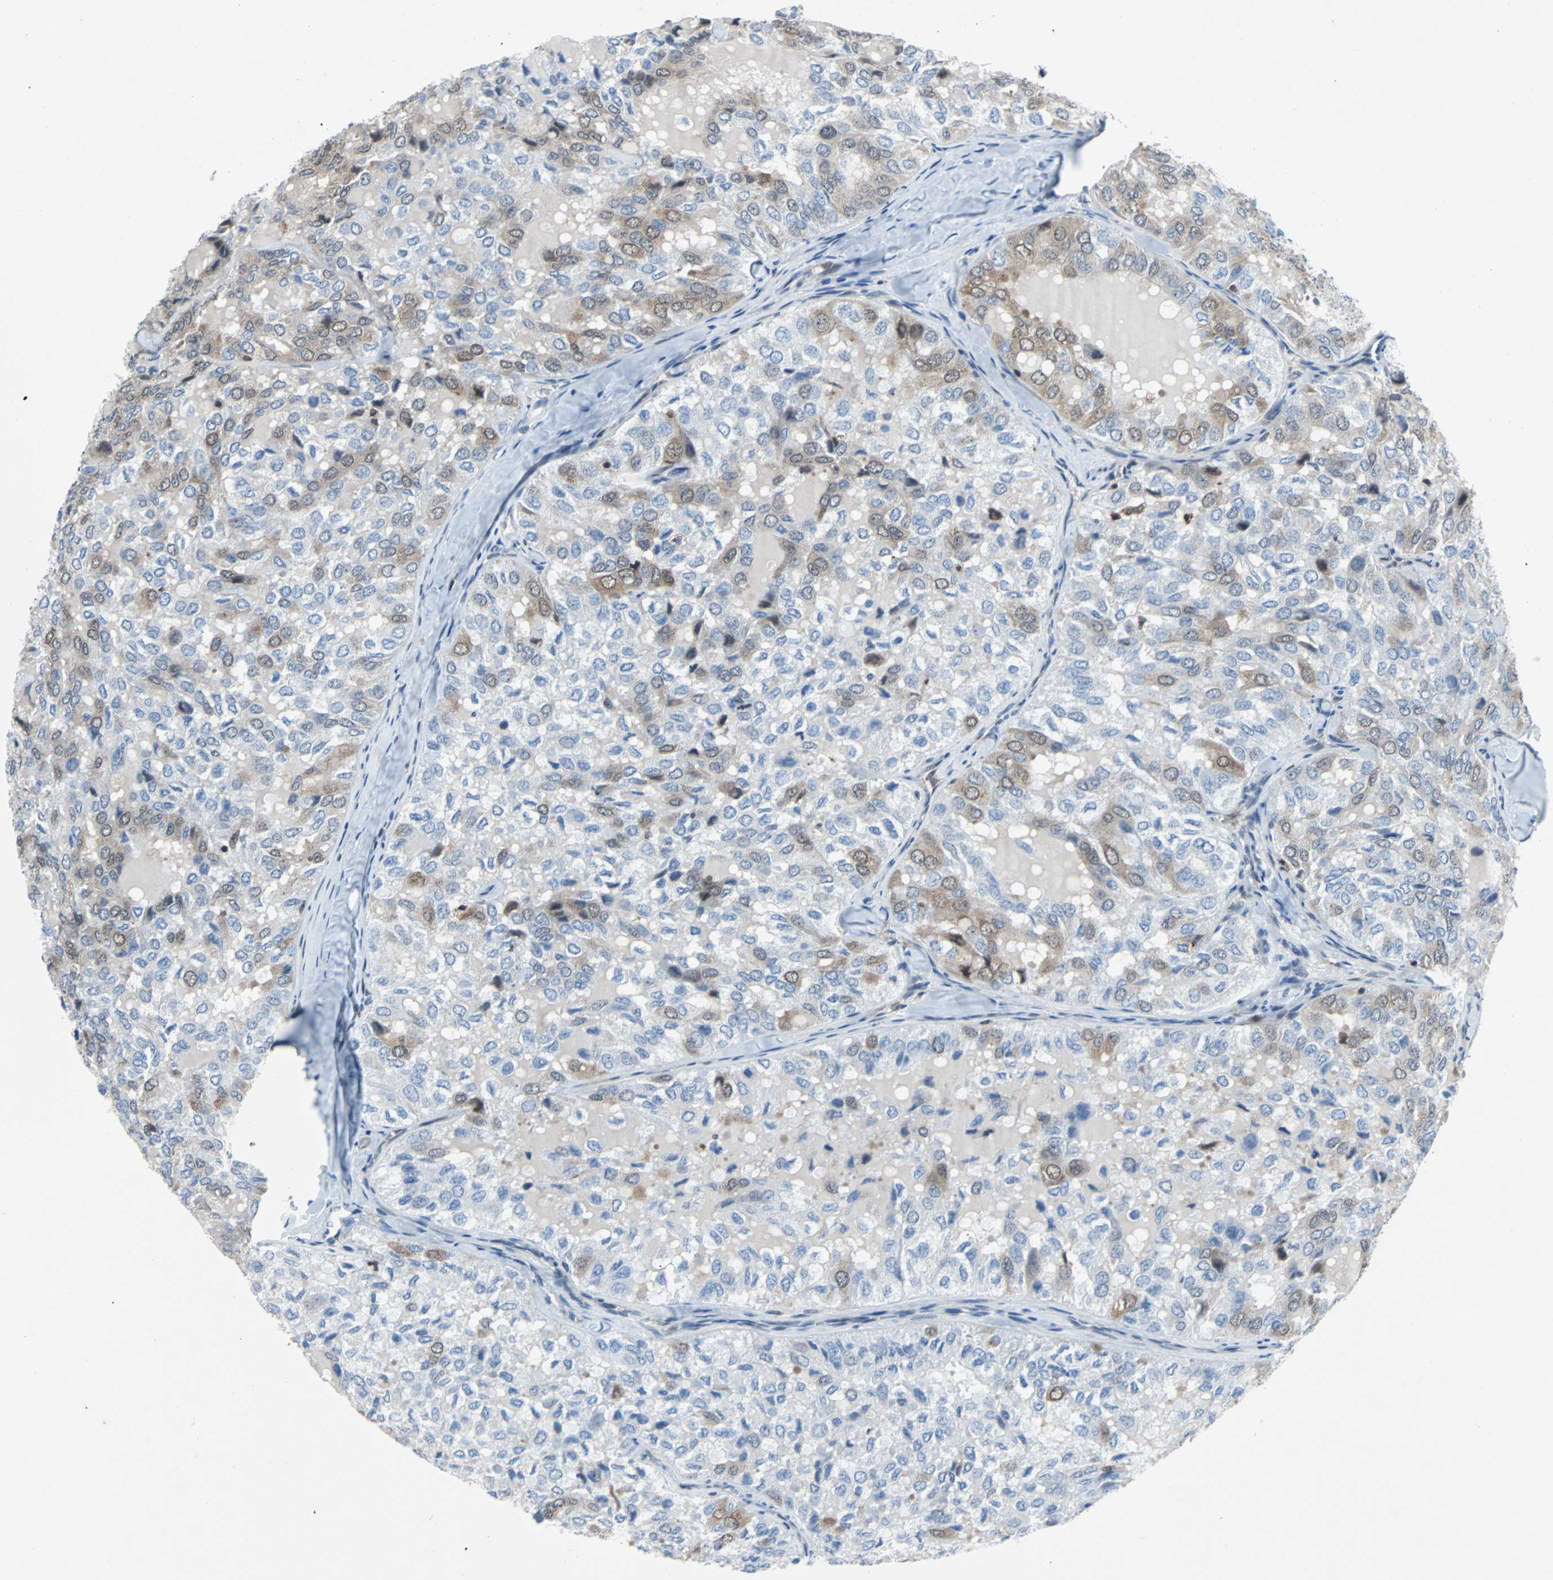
{"staining": {"intensity": "weak", "quantity": "25%-75%", "location": "cytoplasmic/membranous,nuclear"}, "tissue": "thyroid cancer", "cell_type": "Tumor cells", "image_type": "cancer", "snomed": [{"axis": "morphology", "description": "Follicular adenoma carcinoma, NOS"}, {"axis": "topography", "description": "Thyroid gland"}], "caption": "Immunohistochemical staining of human thyroid cancer displays weak cytoplasmic/membranous and nuclear protein staining in about 25%-75% of tumor cells. The staining was performed using DAB to visualize the protein expression in brown, while the nuclei were stained in blue with hematoxylin (Magnification: 20x).", "gene": "MAP2K6", "patient": {"sex": "male", "age": 75}}